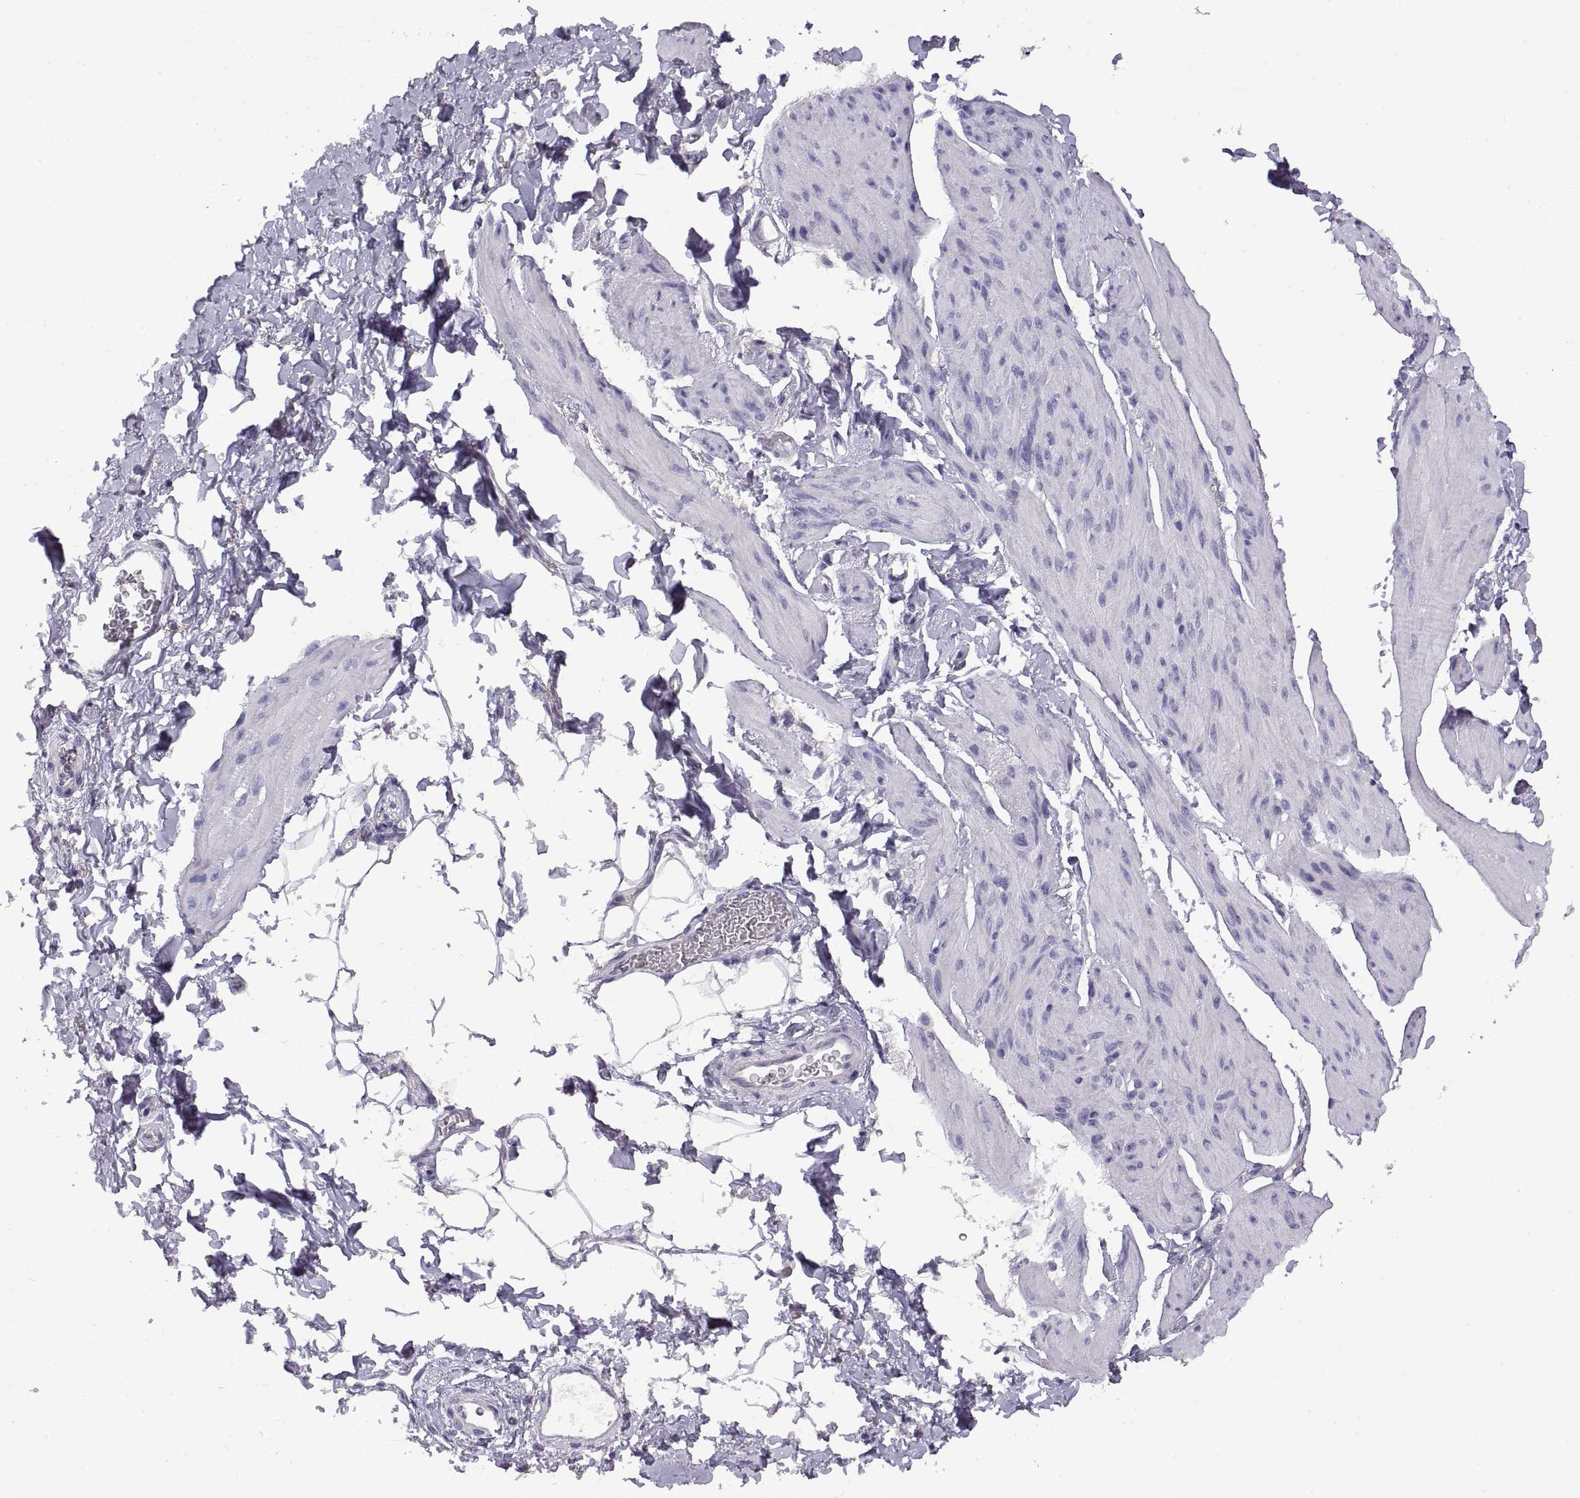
{"staining": {"intensity": "negative", "quantity": "none", "location": "none"}, "tissue": "smooth muscle", "cell_type": "Smooth muscle cells", "image_type": "normal", "snomed": [{"axis": "morphology", "description": "Normal tissue, NOS"}, {"axis": "topography", "description": "Adipose tissue"}, {"axis": "topography", "description": "Smooth muscle"}, {"axis": "topography", "description": "Peripheral nerve tissue"}], "caption": "IHC histopathology image of benign smooth muscle: human smooth muscle stained with DAB (3,3'-diaminobenzidine) shows no significant protein expression in smooth muscle cells.", "gene": "CRYBB3", "patient": {"sex": "male", "age": 83}}